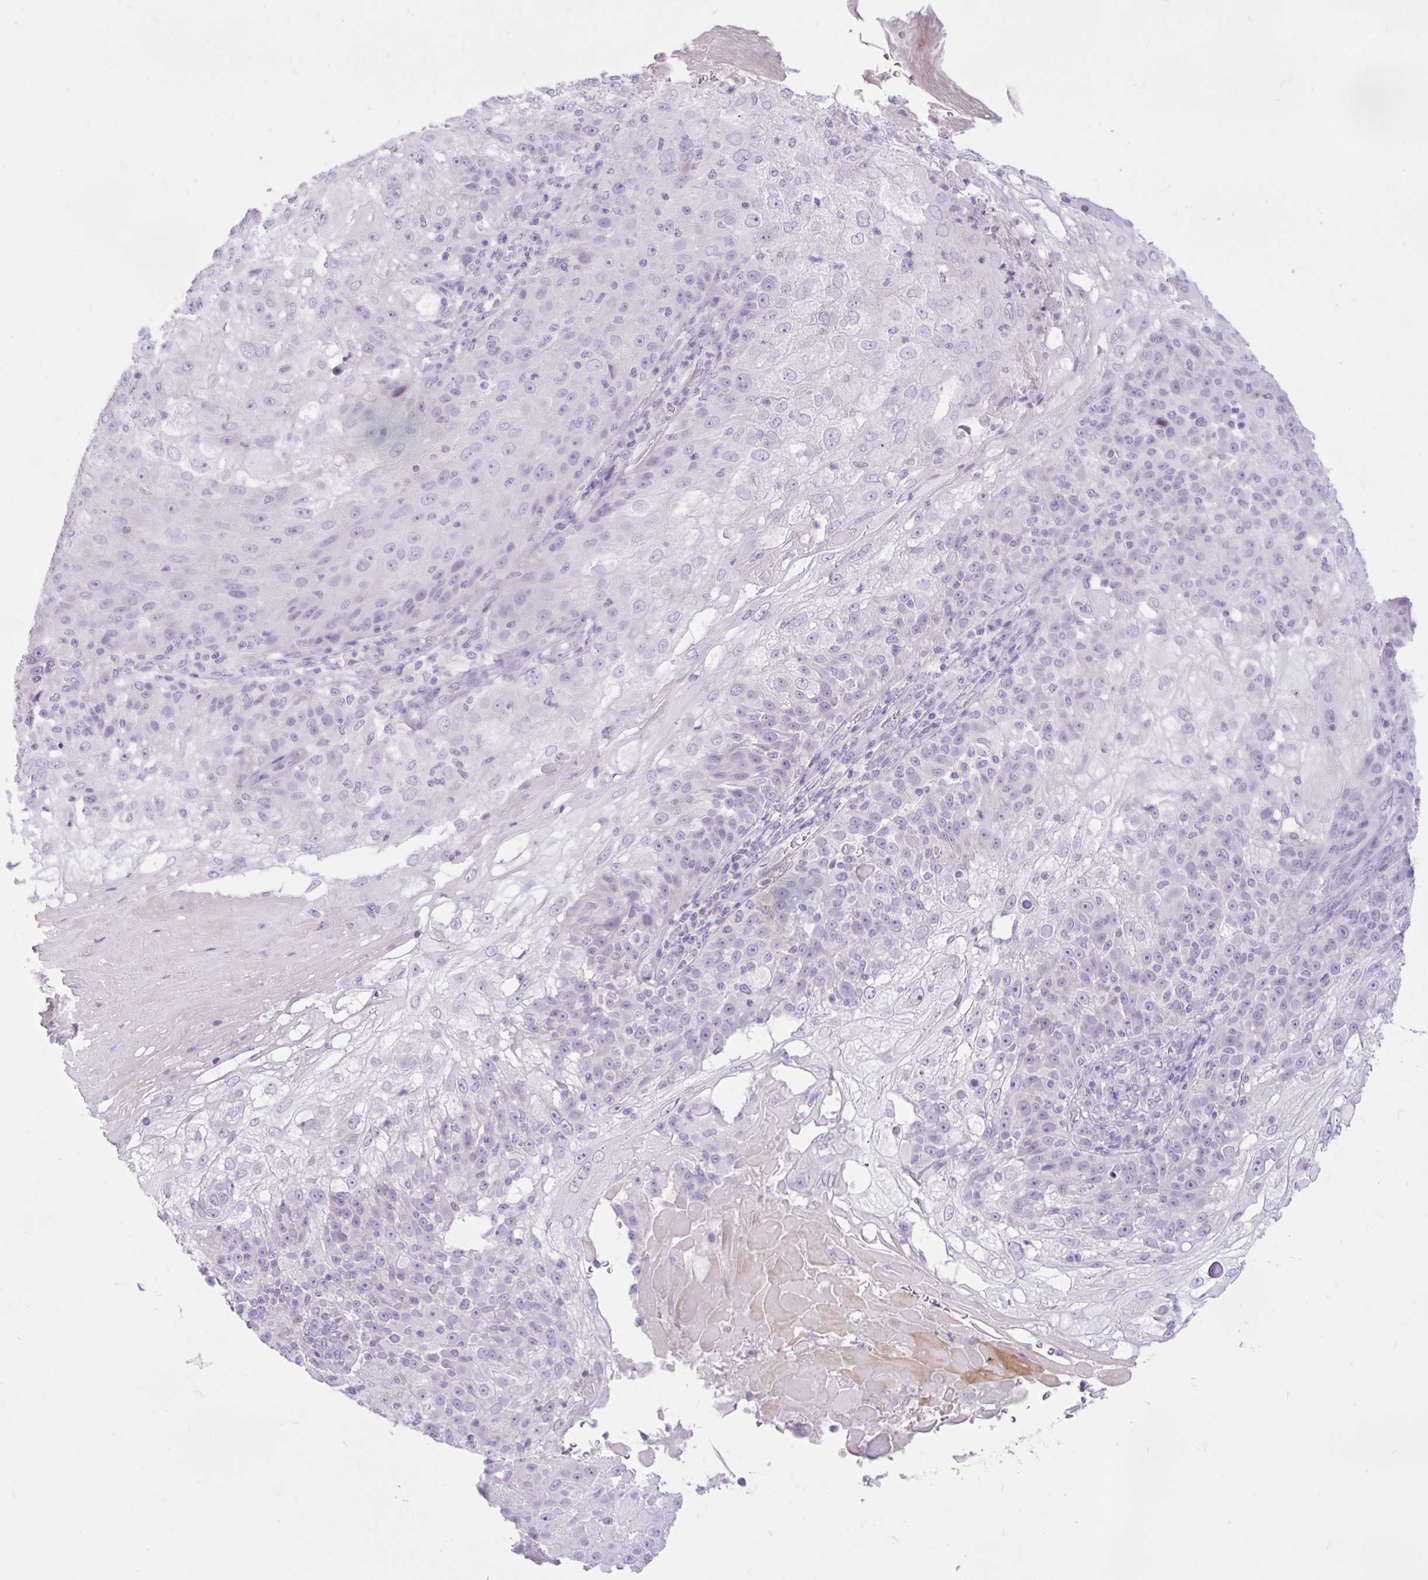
{"staining": {"intensity": "negative", "quantity": "none", "location": "none"}, "tissue": "skin cancer", "cell_type": "Tumor cells", "image_type": "cancer", "snomed": [{"axis": "morphology", "description": "Normal tissue, NOS"}, {"axis": "morphology", "description": "Squamous cell carcinoma, NOS"}, {"axis": "topography", "description": "Skin"}], "caption": "Skin cancer (squamous cell carcinoma) was stained to show a protein in brown. There is no significant positivity in tumor cells.", "gene": "ZNF101", "patient": {"sex": "female", "age": 83}}